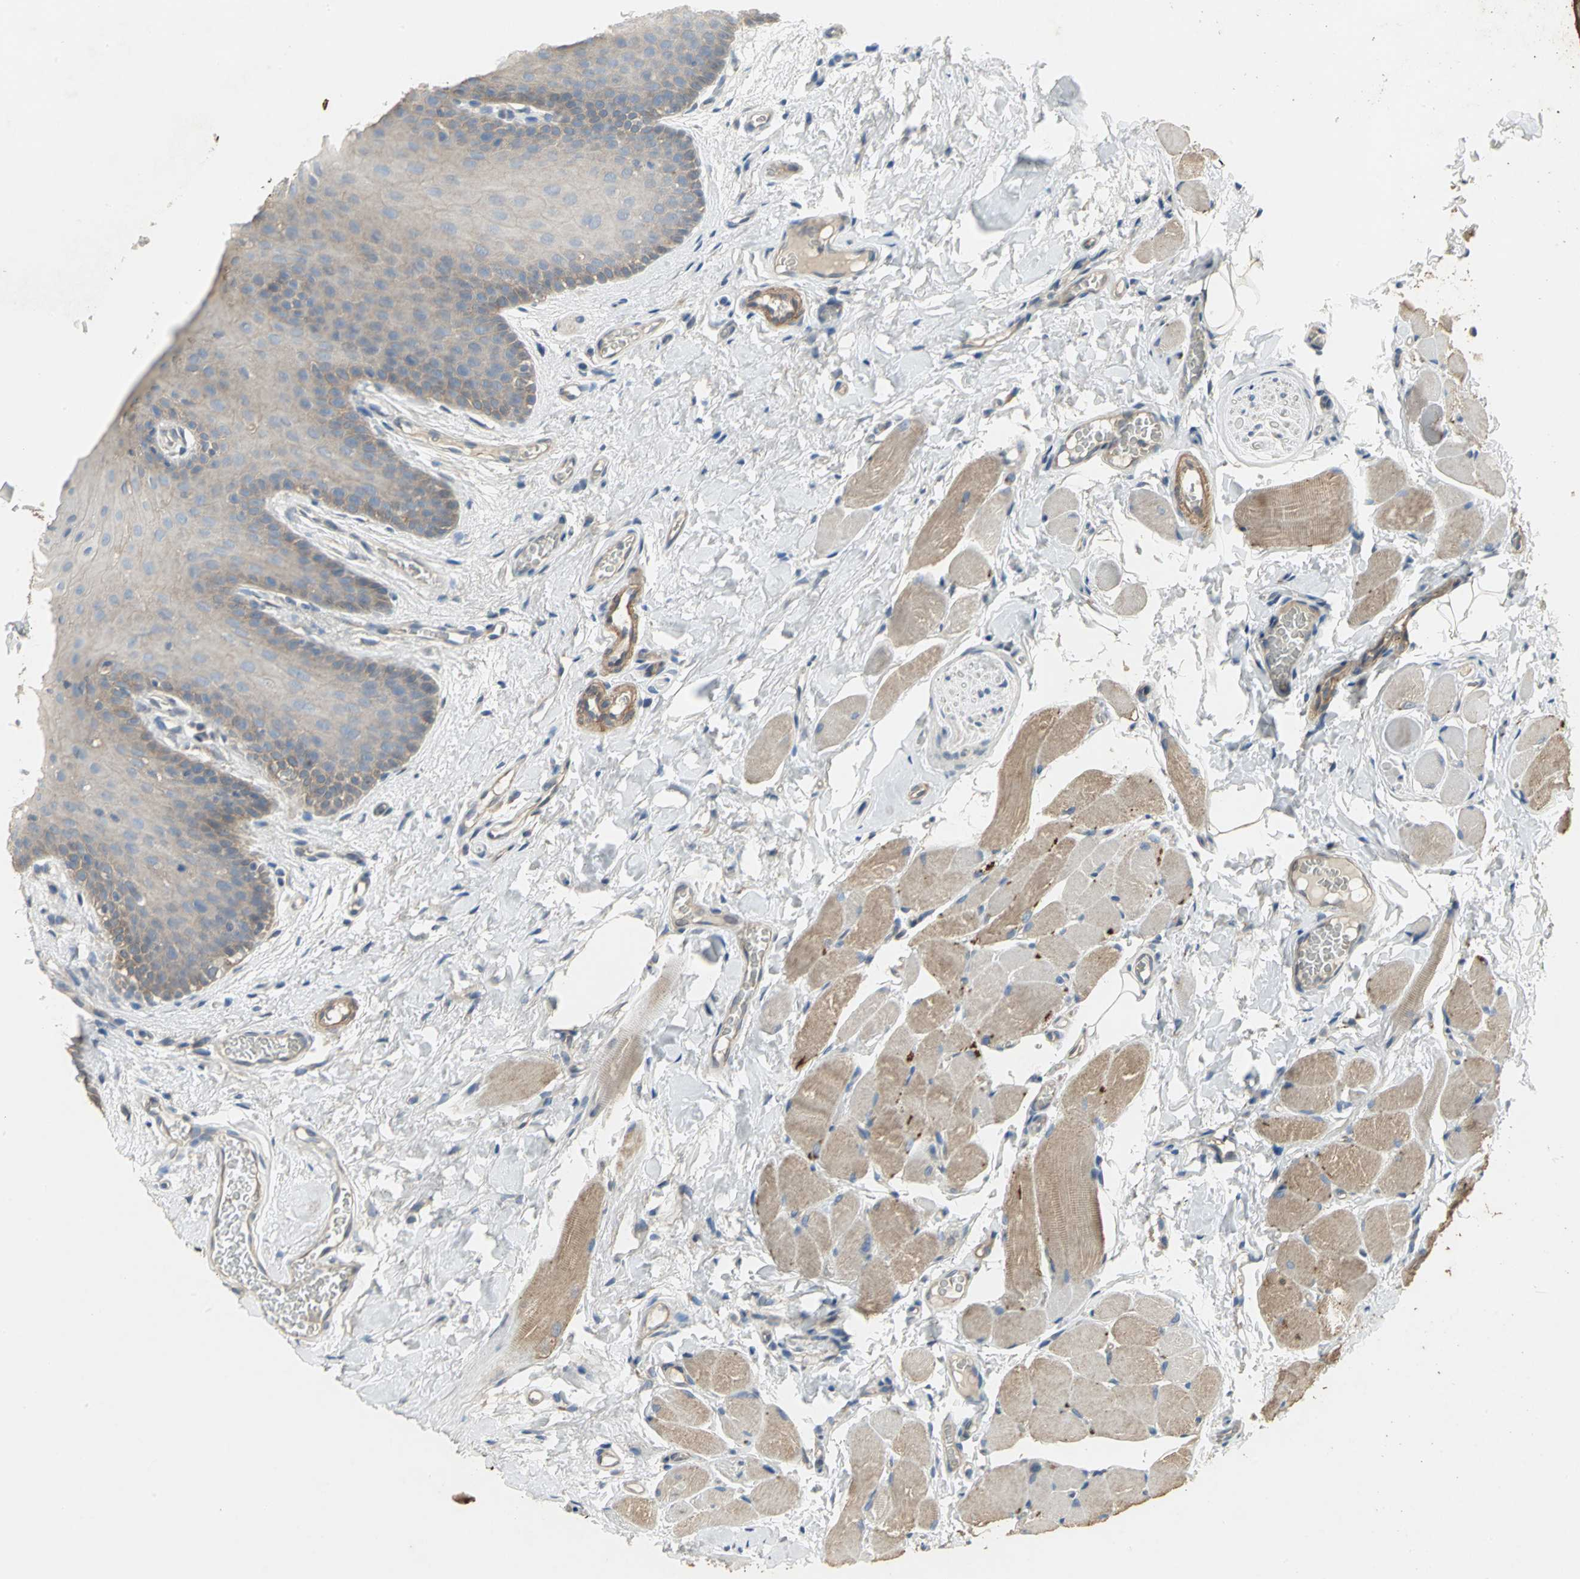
{"staining": {"intensity": "weak", "quantity": ">75%", "location": "cytoplasmic/membranous"}, "tissue": "oral mucosa", "cell_type": "Squamous epithelial cells", "image_type": "normal", "snomed": [{"axis": "morphology", "description": "Normal tissue, NOS"}, {"axis": "topography", "description": "Oral tissue"}], "caption": "Weak cytoplasmic/membranous protein expression is identified in approximately >75% of squamous epithelial cells in oral mucosa. The protein of interest is shown in brown color, while the nuclei are stained blue.", "gene": "MET", "patient": {"sex": "male", "age": 54}}